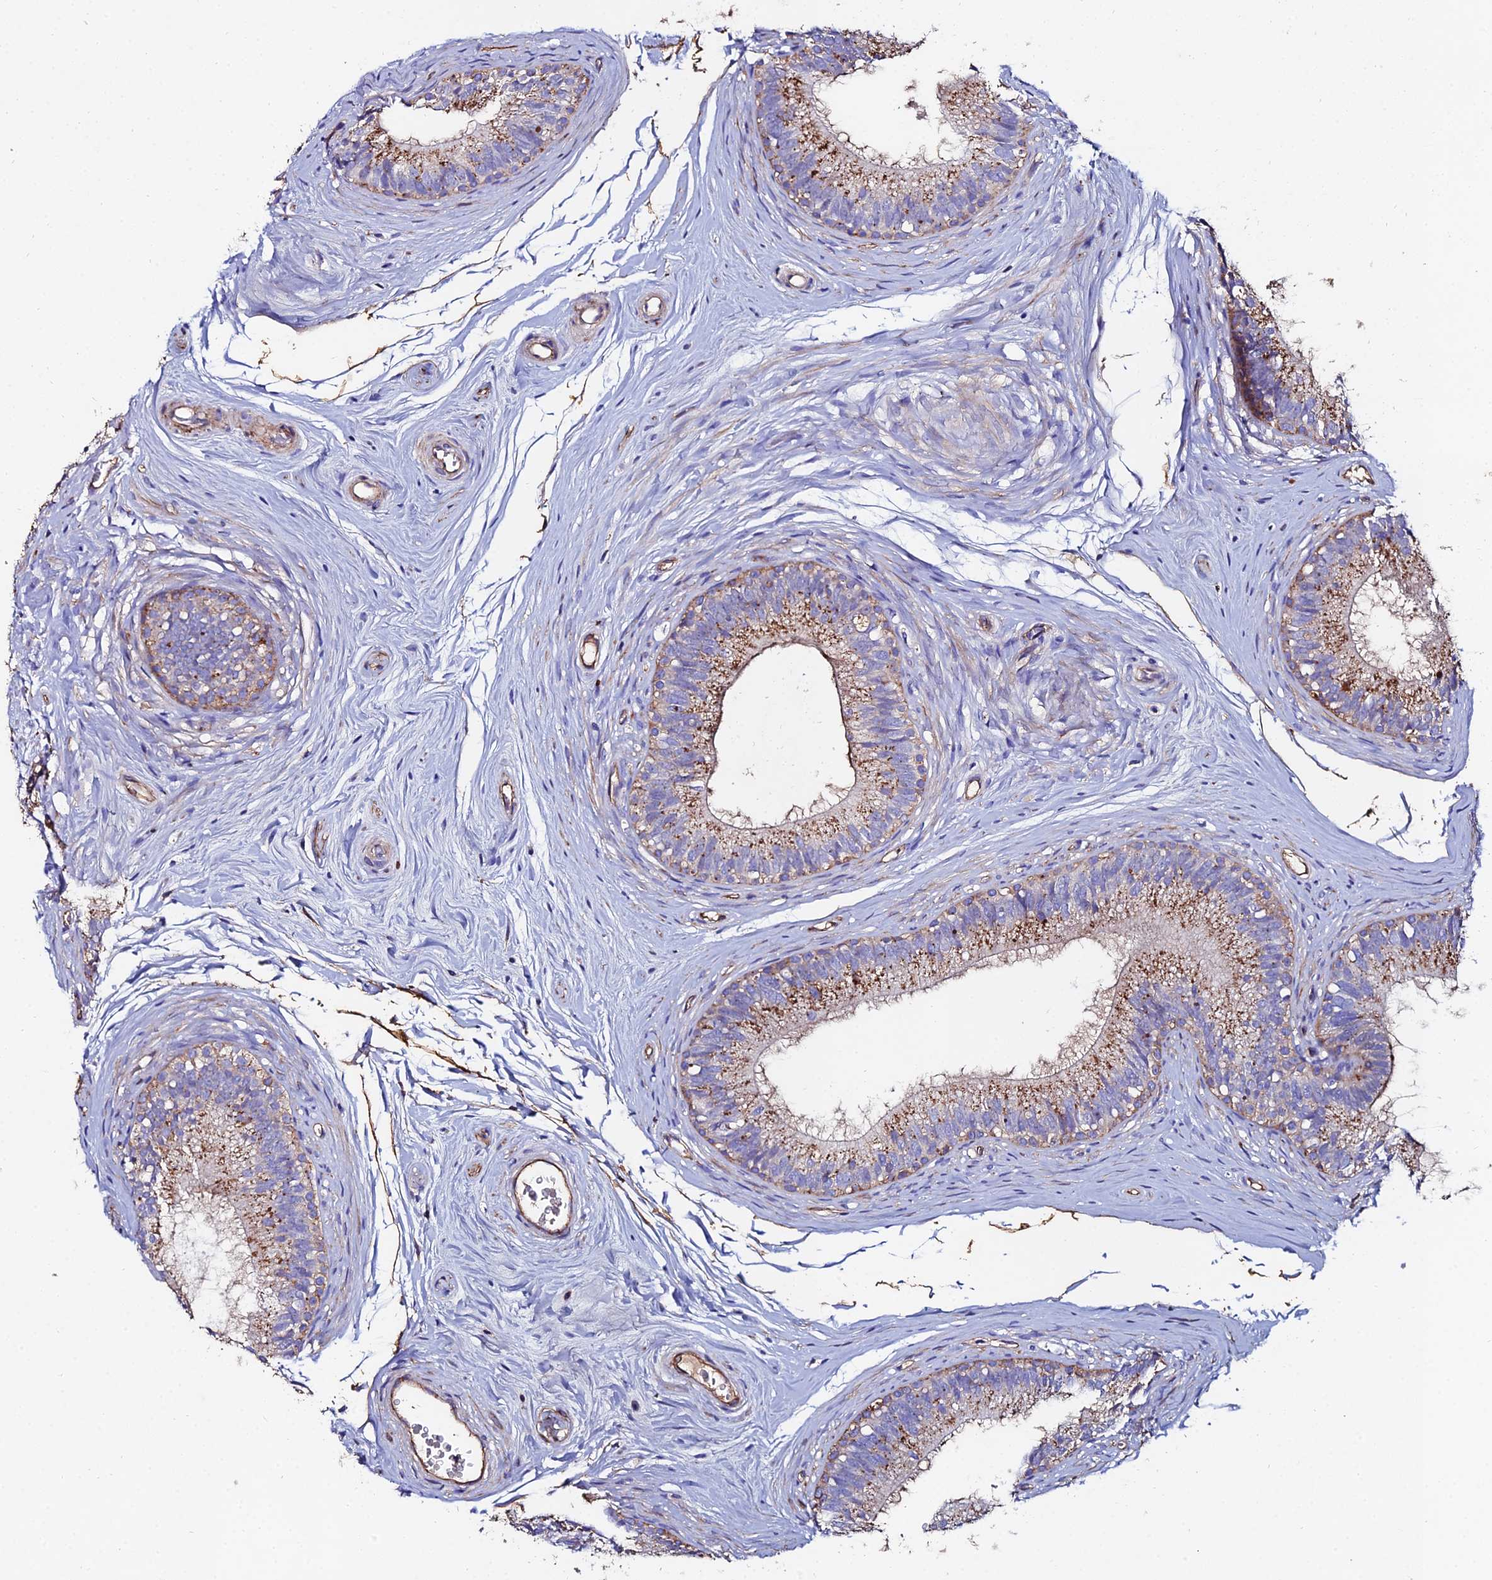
{"staining": {"intensity": "strong", "quantity": "25%-75%", "location": "cytoplasmic/membranous"}, "tissue": "epididymis", "cell_type": "Glandular cells", "image_type": "normal", "snomed": [{"axis": "morphology", "description": "Normal tissue, NOS"}, {"axis": "topography", "description": "Epididymis"}], "caption": "This histopathology image exhibits unremarkable epididymis stained with immunohistochemistry (IHC) to label a protein in brown. The cytoplasmic/membranous of glandular cells show strong positivity for the protein. Nuclei are counter-stained blue.", "gene": "C6", "patient": {"sex": "male", "age": 33}}